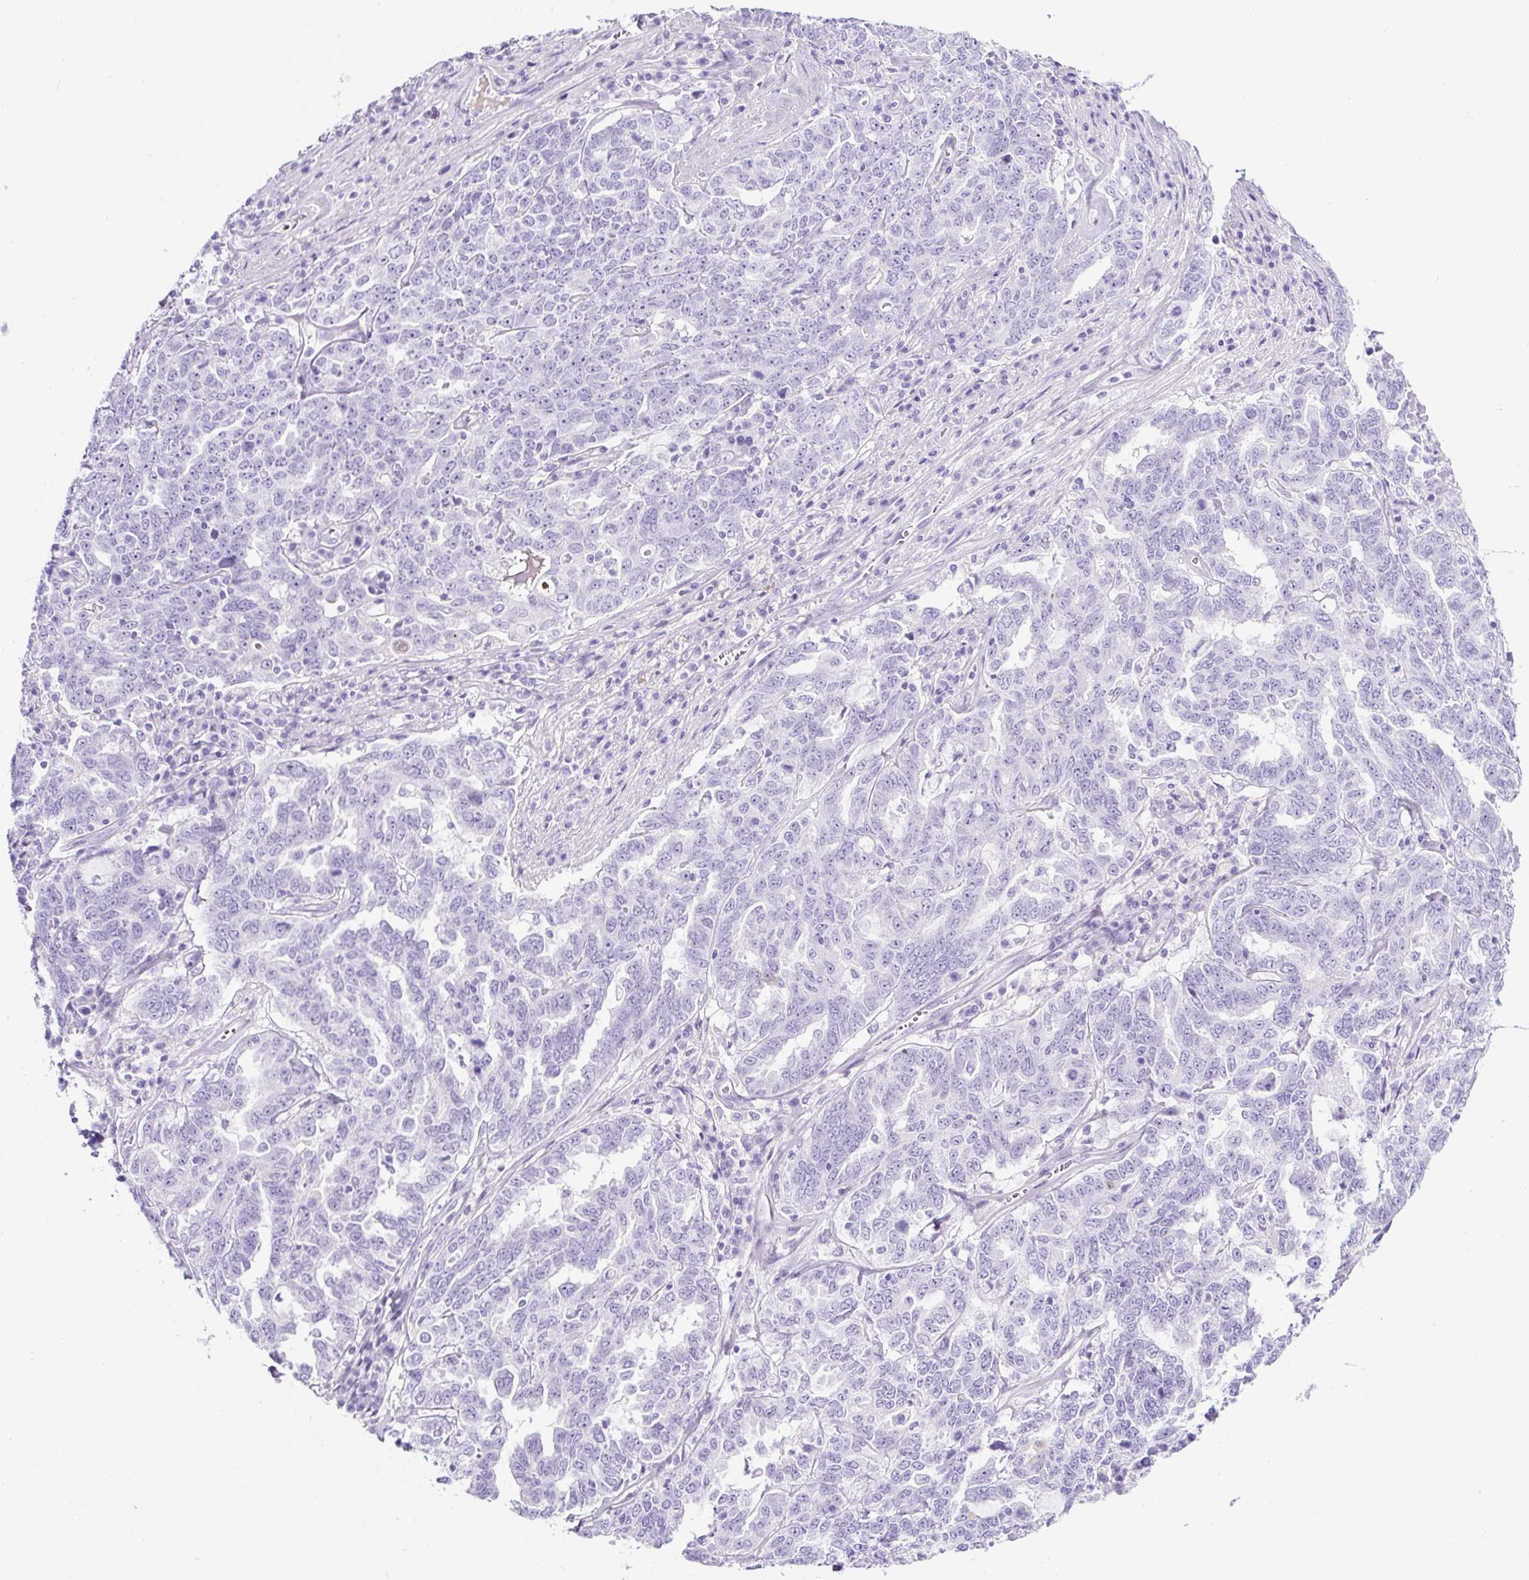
{"staining": {"intensity": "negative", "quantity": "none", "location": "none"}, "tissue": "ovarian cancer", "cell_type": "Tumor cells", "image_type": "cancer", "snomed": [{"axis": "morphology", "description": "Carcinoma, endometroid"}, {"axis": "topography", "description": "Ovary"}], "caption": "This micrograph is of ovarian cancer stained with immunohistochemistry (IHC) to label a protein in brown with the nuclei are counter-stained blue. There is no staining in tumor cells.", "gene": "TMEM200B", "patient": {"sex": "female", "age": 62}}